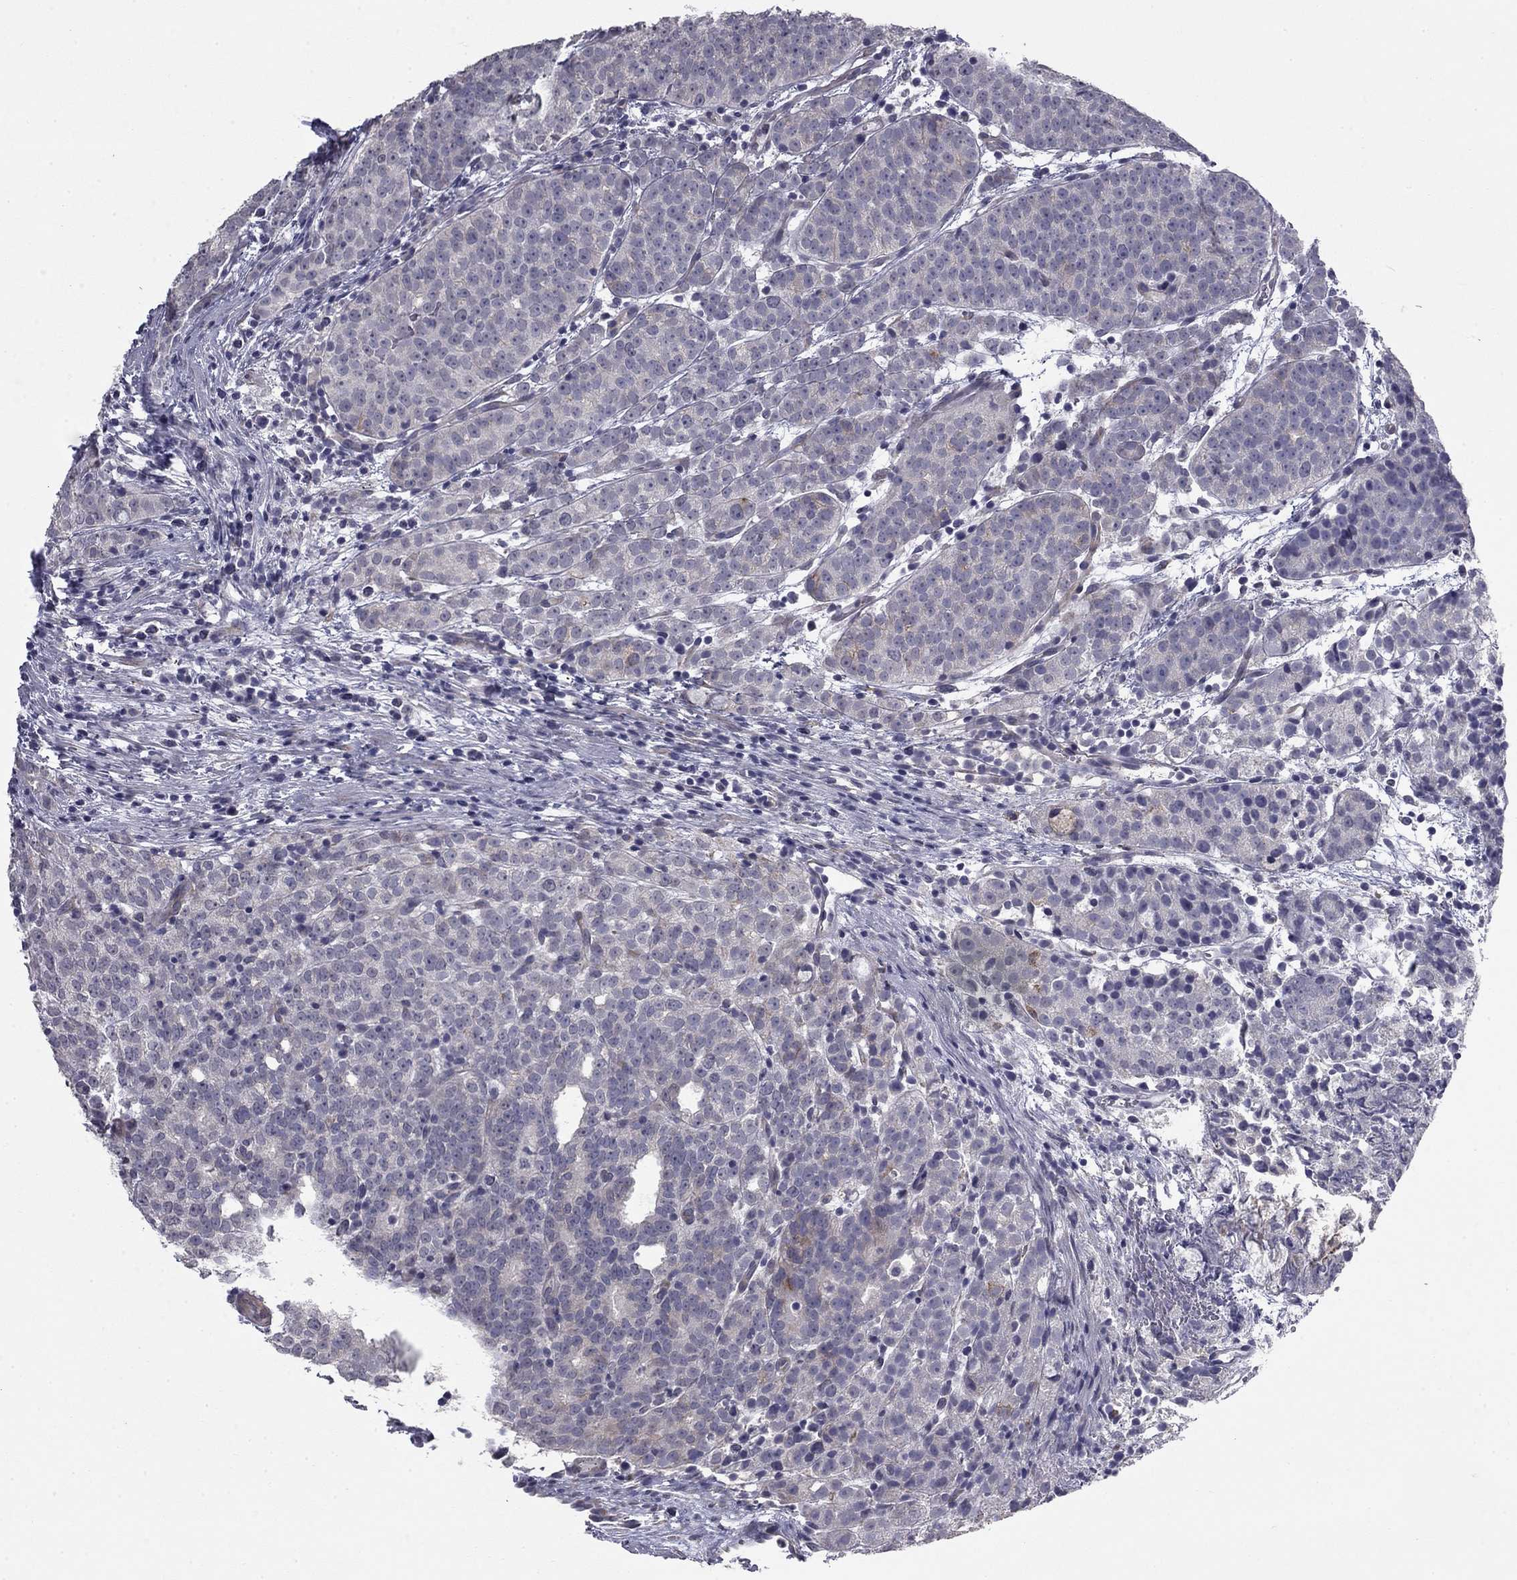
{"staining": {"intensity": "weak", "quantity": "<25%", "location": "cytoplasmic/membranous"}, "tissue": "prostate cancer", "cell_type": "Tumor cells", "image_type": "cancer", "snomed": [{"axis": "morphology", "description": "Adenocarcinoma, High grade"}, {"axis": "topography", "description": "Prostate"}], "caption": "Tumor cells show no significant positivity in high-grade adenocarcinoma (prostate).", "gene": "PRRT2", "patient": {"sex": "male", "age": 53}}